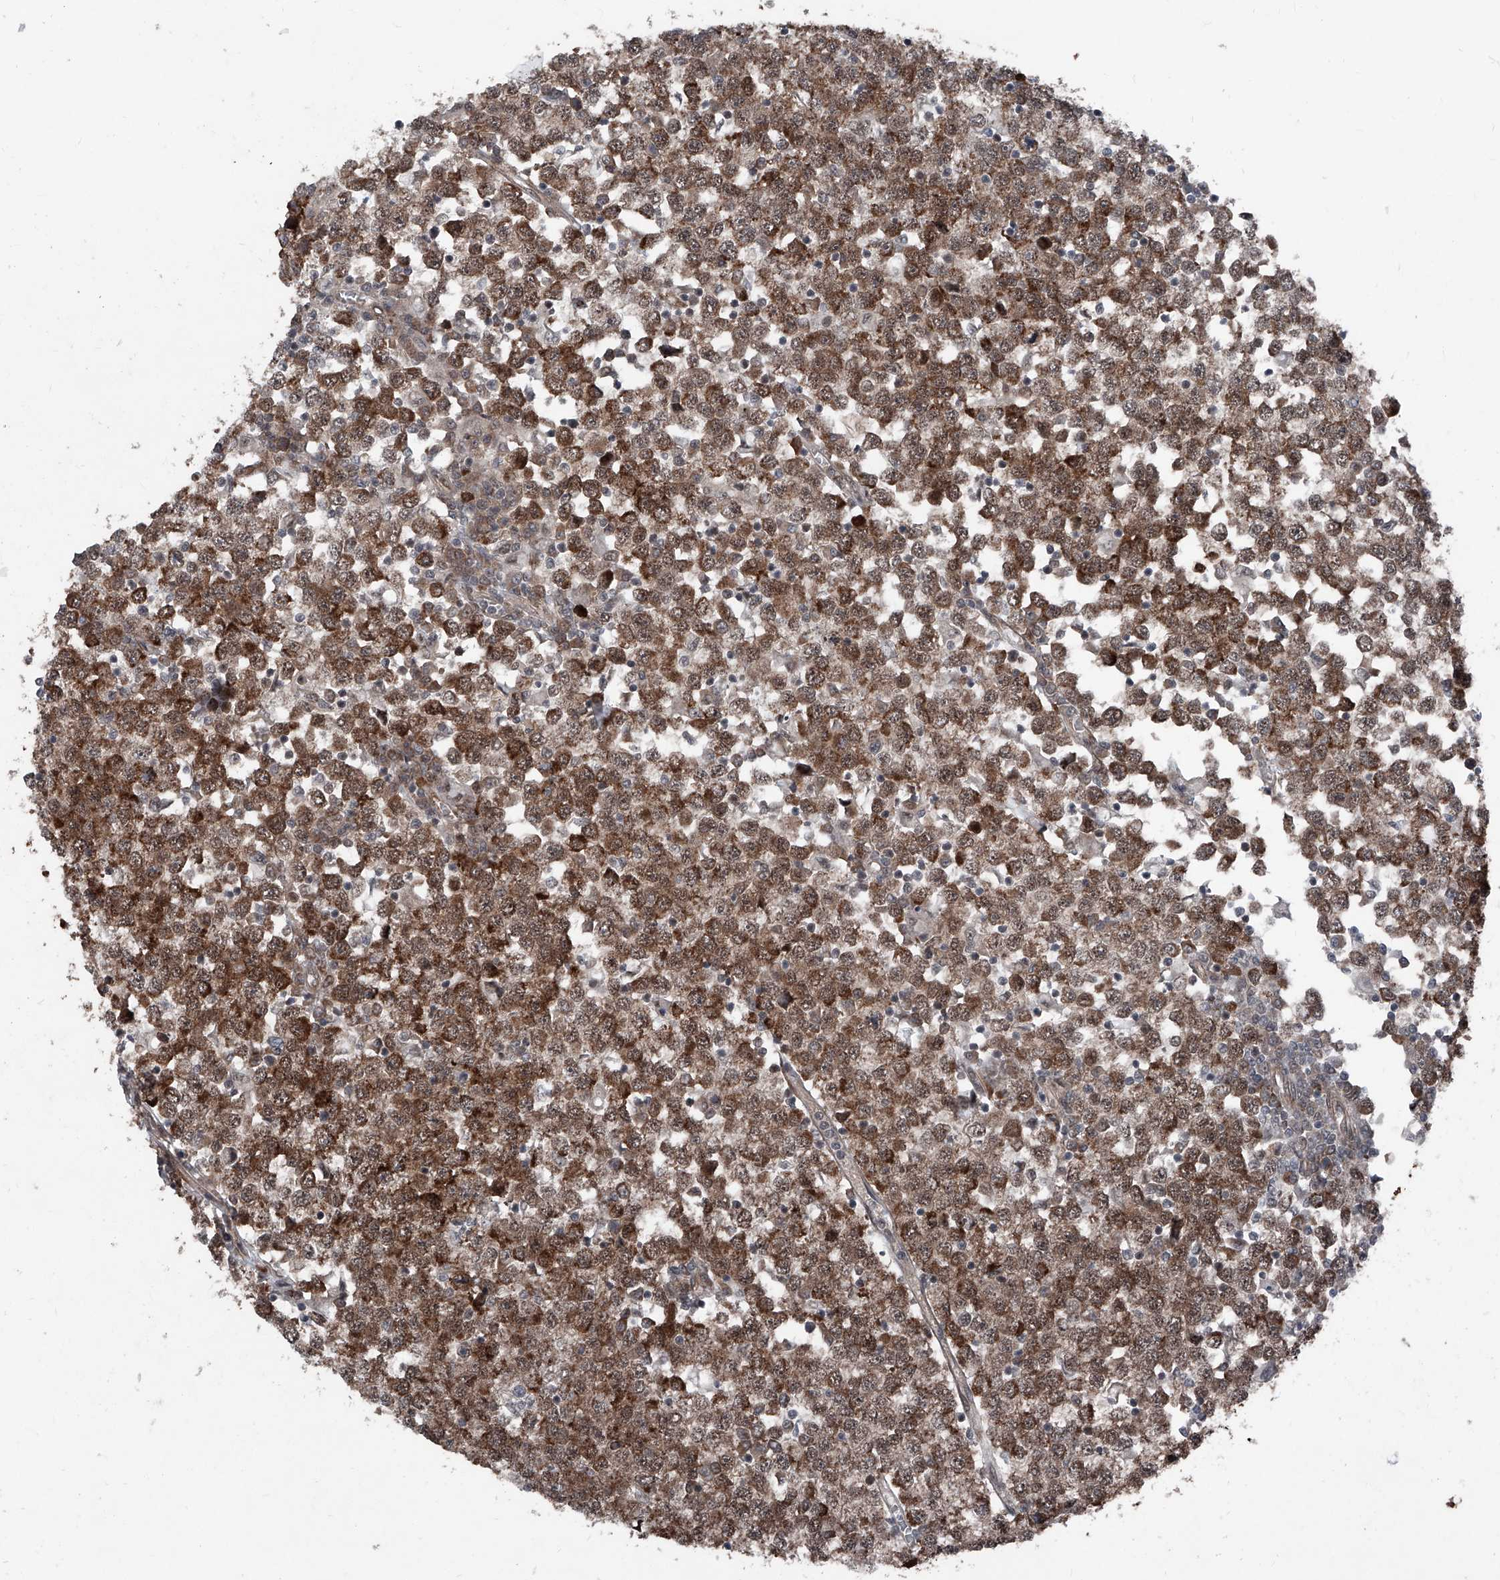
{"staining": {"intensity": "strong", "quantity": ">75%", "location": "cytoplasmic/membranous"}, "tissue": "testis cancer", "cell_type": "Tumor cells", "image_type": "cancer", "snomed": [{"axis": "morphology", "description": "Seminoma, NOS"}, {"axis": "topography", "description": "Testis"}], "caption": "Protein expression by immunohistochemistry (IHC) shows strong cytoplasmic/membranous positivity in about >75% of tumor cells in testis cancer (seminoma). The protein is shown in brown color, while the nuclei are stained blue.", "gene": "COA7", "patient": {"sex": "male", "age": 65}}